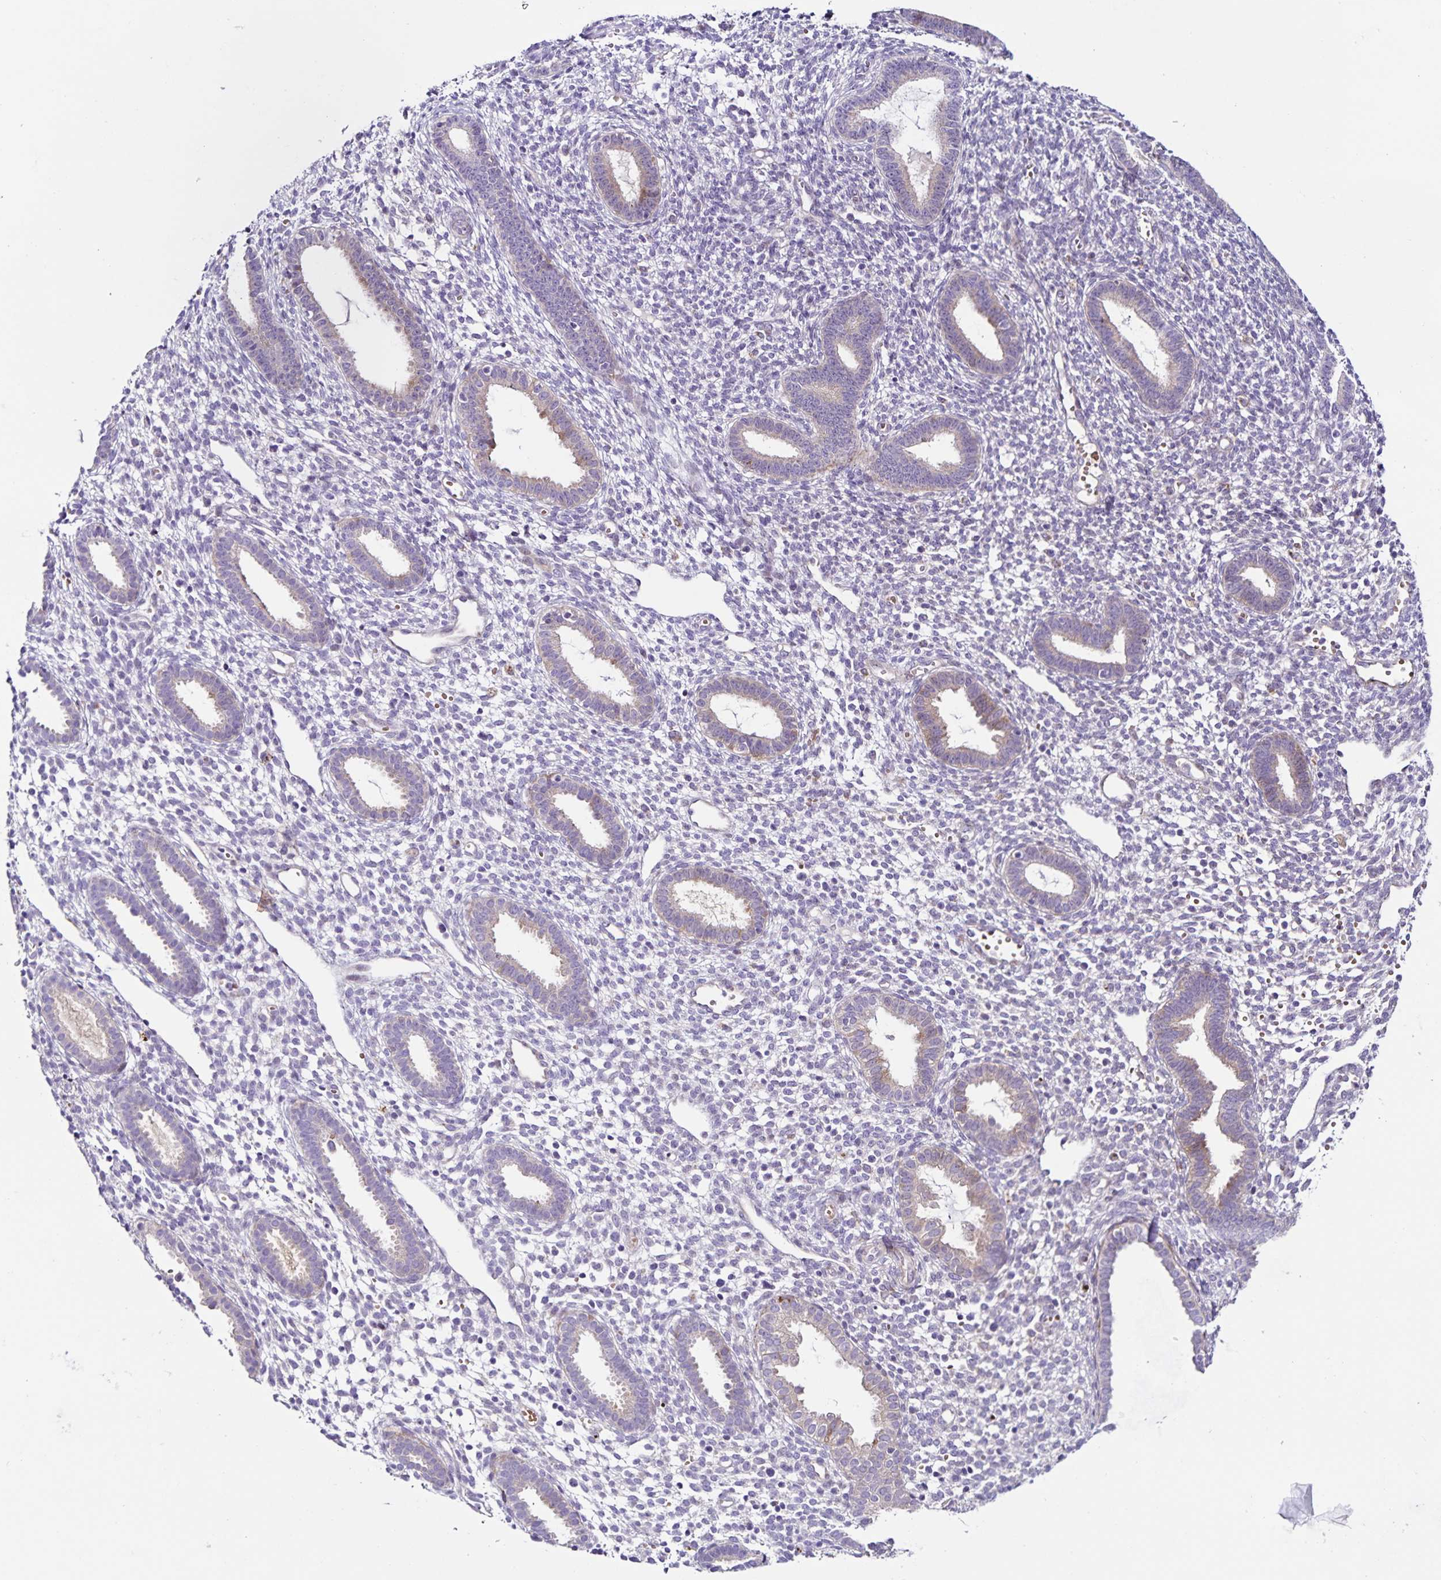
{"staining": {"intensity": "negative", "quantity": "none", "location": "none"}, "tissue": "endometrium", "cell_type": "Cells in endometrial stroma", "image_type": "normal", "snomed": [{"axis": "morphology", "description": "Normal tissue, NOS"}, {"axis": "topography", "description": "Endometrium"}], "caption": "DAB (3,3'-diaminobenzidine) immunohistochemical staining of benign endometrium demonstrates no significant staining in cells in endometrial stroma. (IHC, brightfield microscopy, high magnification).", "gene": "RNFT2", "patient": {"sex": "female", "age": 36}}